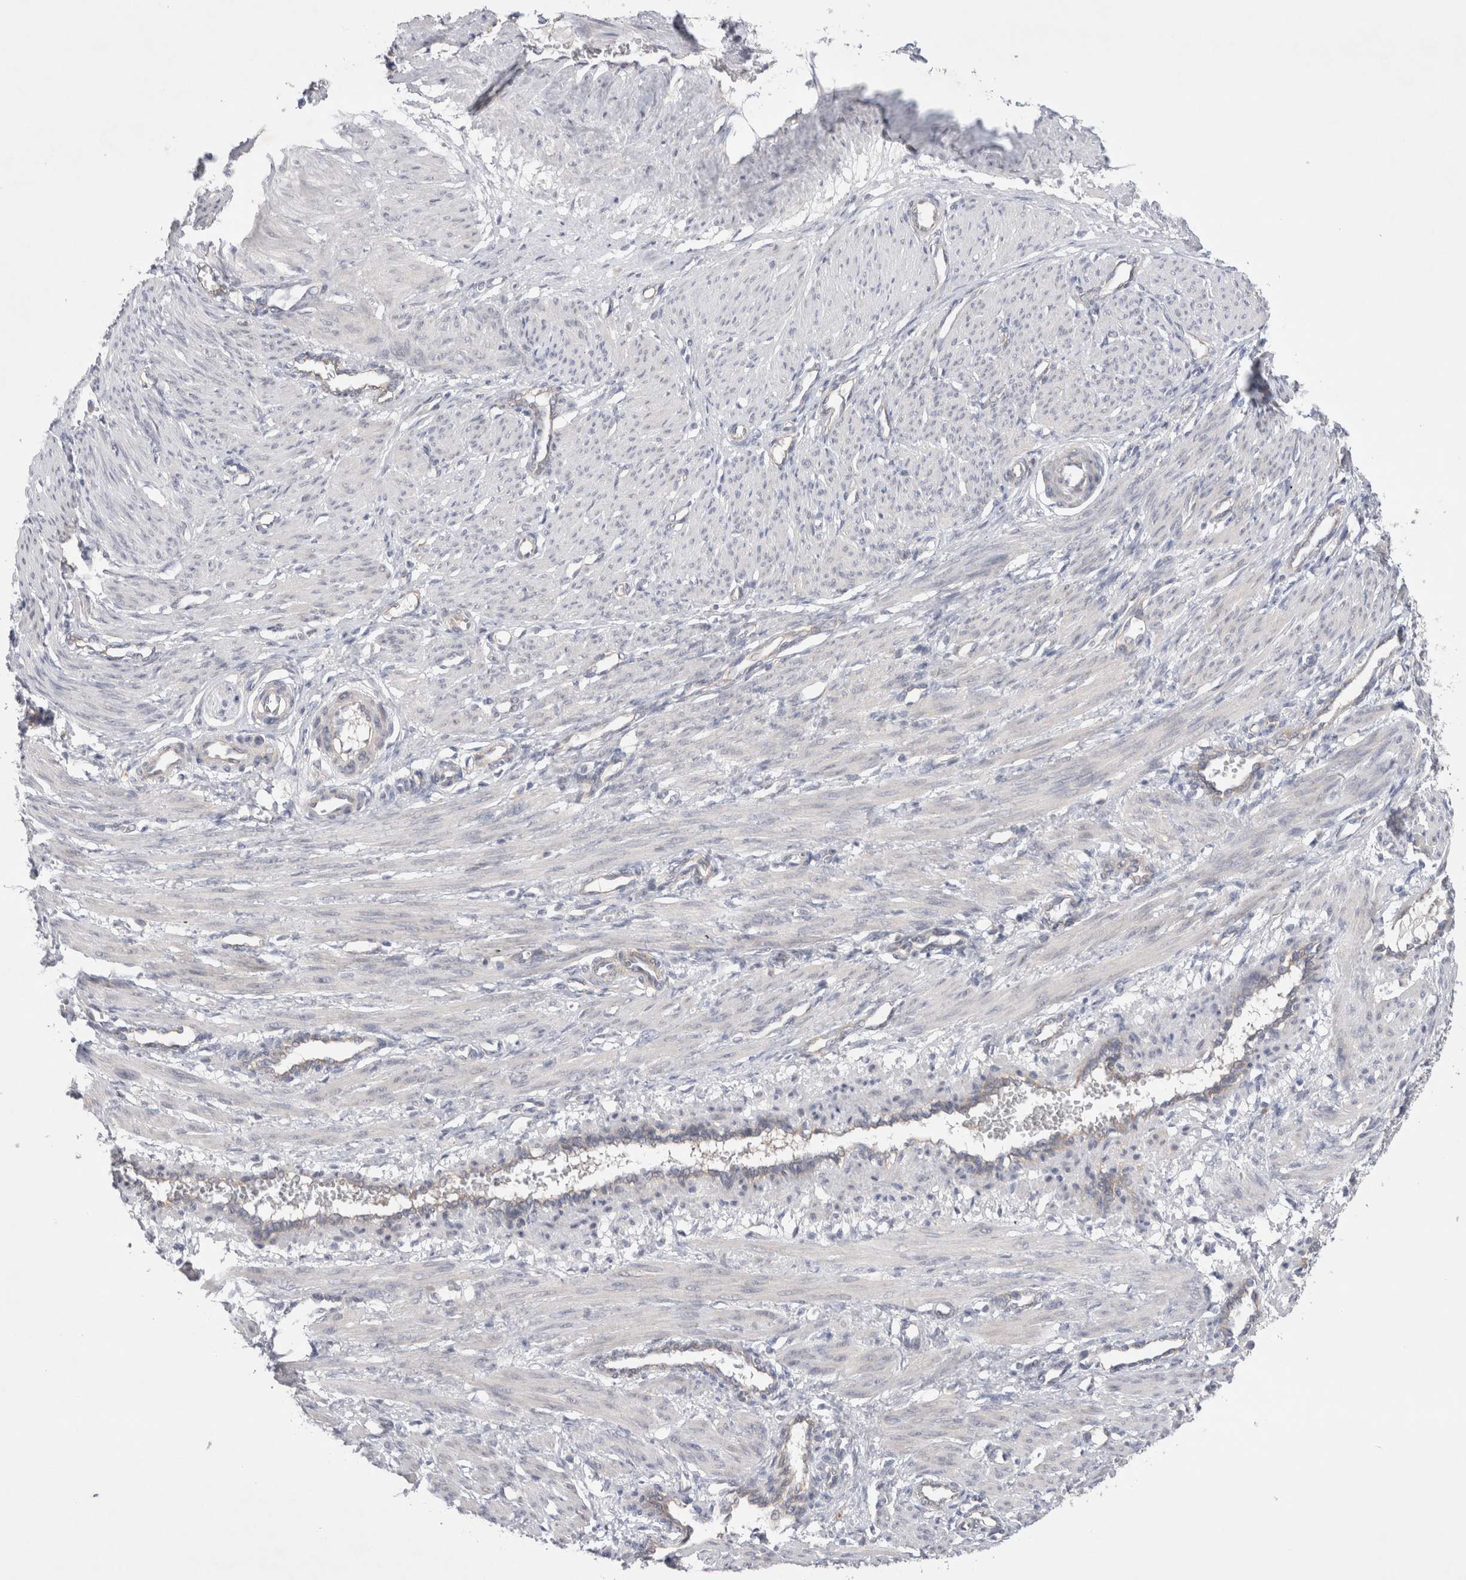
{"staining": {"intensity": "negative", "quantity": "none", "location": "none"}, "tissue": "smooth muscle", "cell_type": "Smooth muscle cells", "image_type": "normal", "snomed": [{"axis": "morphology", "description": "Normal tissue, NOS"}, {"axis": "topography", "description": "Endometrium"}], "caption": "Smooth muscle stained for a protein using immunohistochemistry shows no positivity smooth muscle cells.", "gene": "WIPF2", "patient": {"sex": "female", "age": 33}}